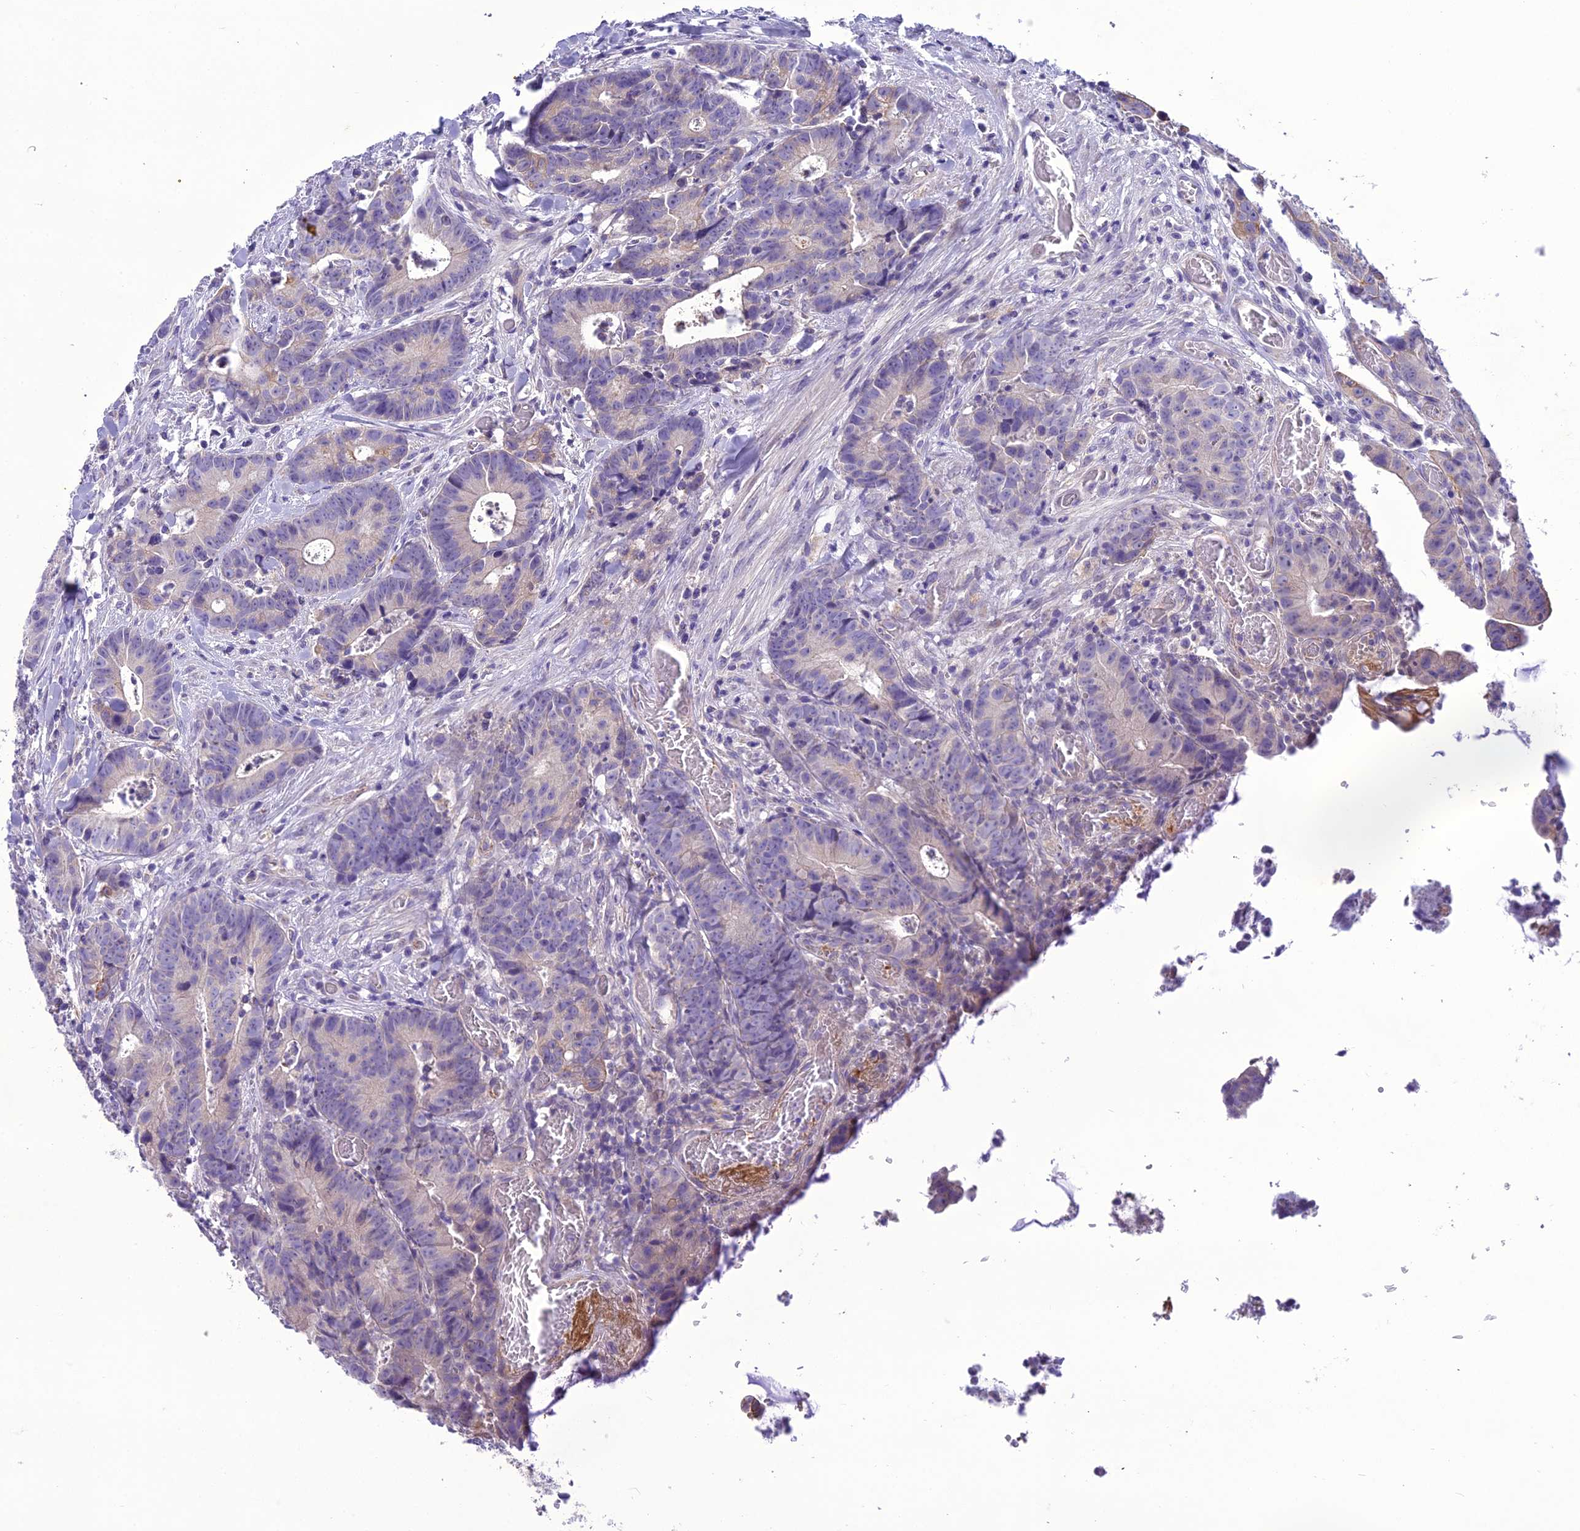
{"staining": {"intensity": "weak", "quantity": "<25%", "location": "cytoplasmic/membranous"}, "tissue": "colorectal cancer", "cell_type": "Tumor cells", "image_type": "cancer", "snomed": [{"axis": "morphology", "description": "Adenocarcinoma, NOS"}, {"axis": "topography", "description": "Colon"}], "caption": "Tumor cells show no significant protein expression in colorectal cancer.", "gene": "SCRT1", "patient": {"sex": "female", "age": 57}}